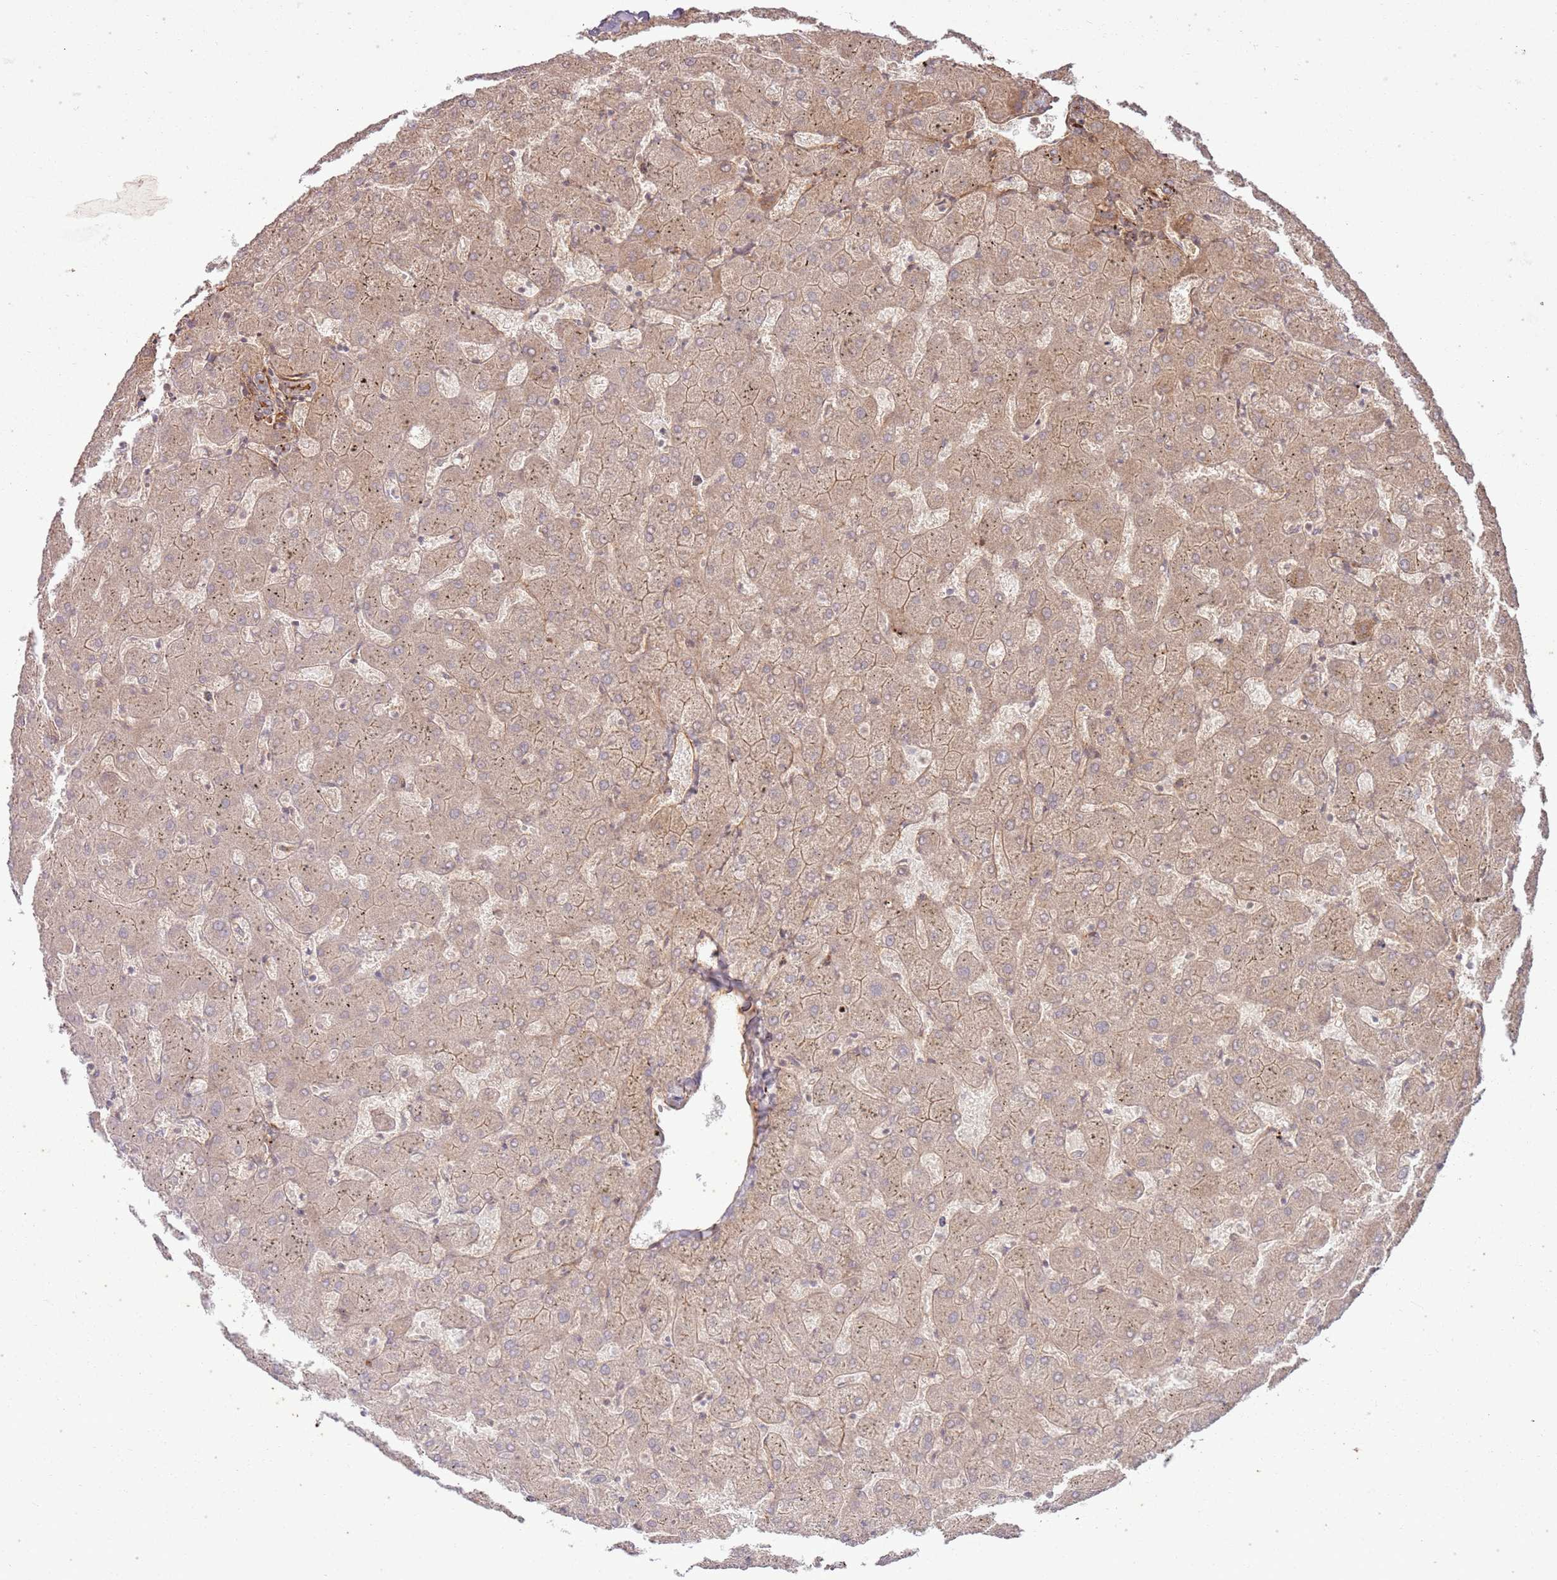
{"staining": {"intensity": "weak", "quantity": ">75%", "location": "cytoplasmic/membranous"}, "tissue": "liver", "cell_type": "Cholangiocytes", "image_type": "normal", "snomed": [{"axis": "morphology", "description": "Normal tissue, NOS"}, {"axis": "topography", "description": "Liver"}], "caption": "High-power microscopy captured an immunohistochemistry (IHC) image of unremarkable liver, revealing weak cytoplasmic/membranous staining in approximately >75% of cholangiocytes. The protein of interest is stained brown, and the nuclei are stained in blue (DAB (3,3'-diaminobenzidine) IHC with brightfield microscopy, high magnification).", "gene": "ZNF623", "patient": {"sex": "female", "age": 63}}